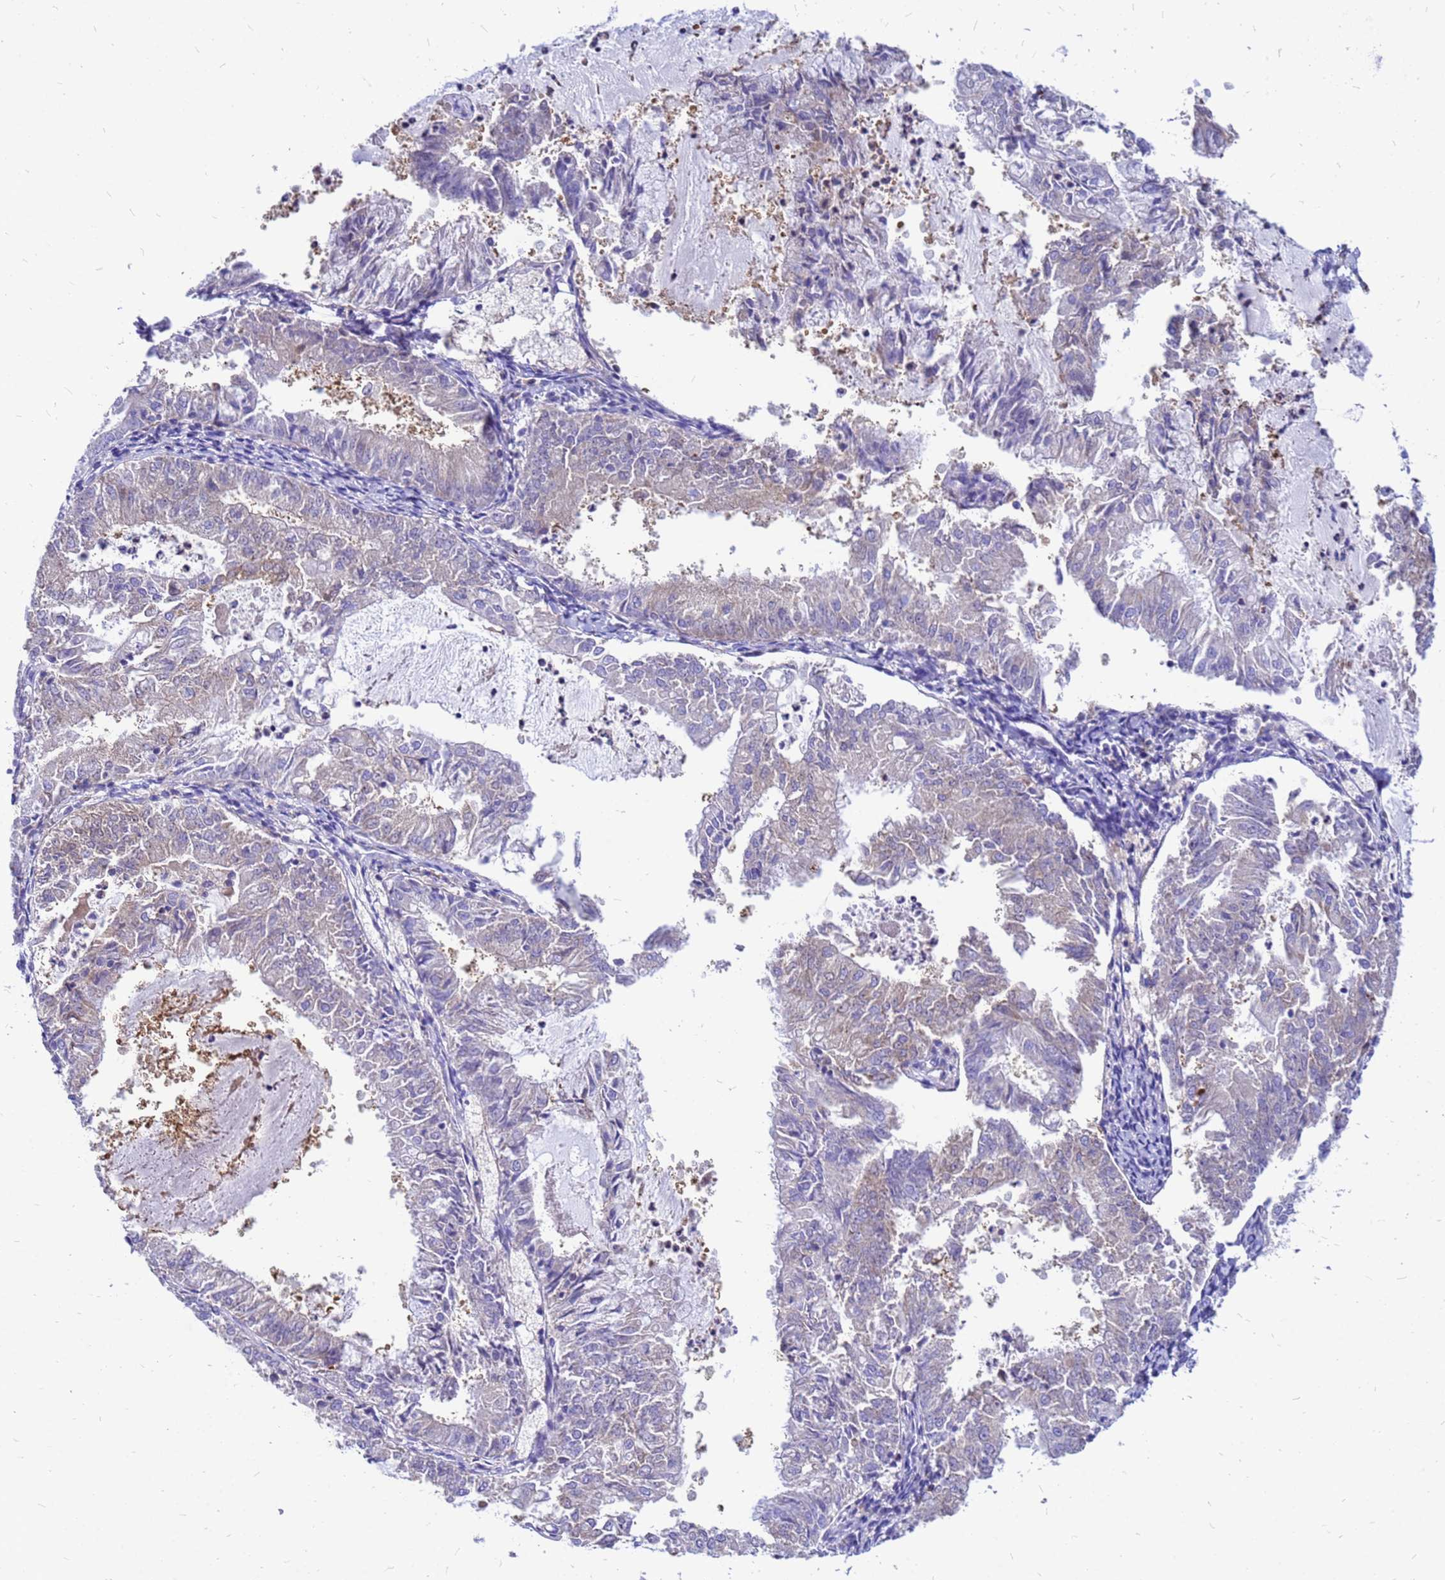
{"staining": {"intensity": "weak", "quantity": "<25%", "location": "cytoplasmic/membranous"}, "tissue": "endometrial cancer", "cell_type": "Tumor cells", "image_type": "cancer", "snomed": [{"axis": "morphology", "description": "Adenocarcinoma, NOS"}, {"axis": "topography", "description": "Endometrium"}], "caption": "Immunohistochemistry histopathology image of endometrial cancer stained for a protein (brown), which displays no positivity in tumor cells. (Stains: DAB immunohistochemistry with hematoxylin counter stain, Microscopy: brightfield microscopy at high magnification).", "gene": "FHIP1A", "patient": {"sex": "female", "age": 57}}